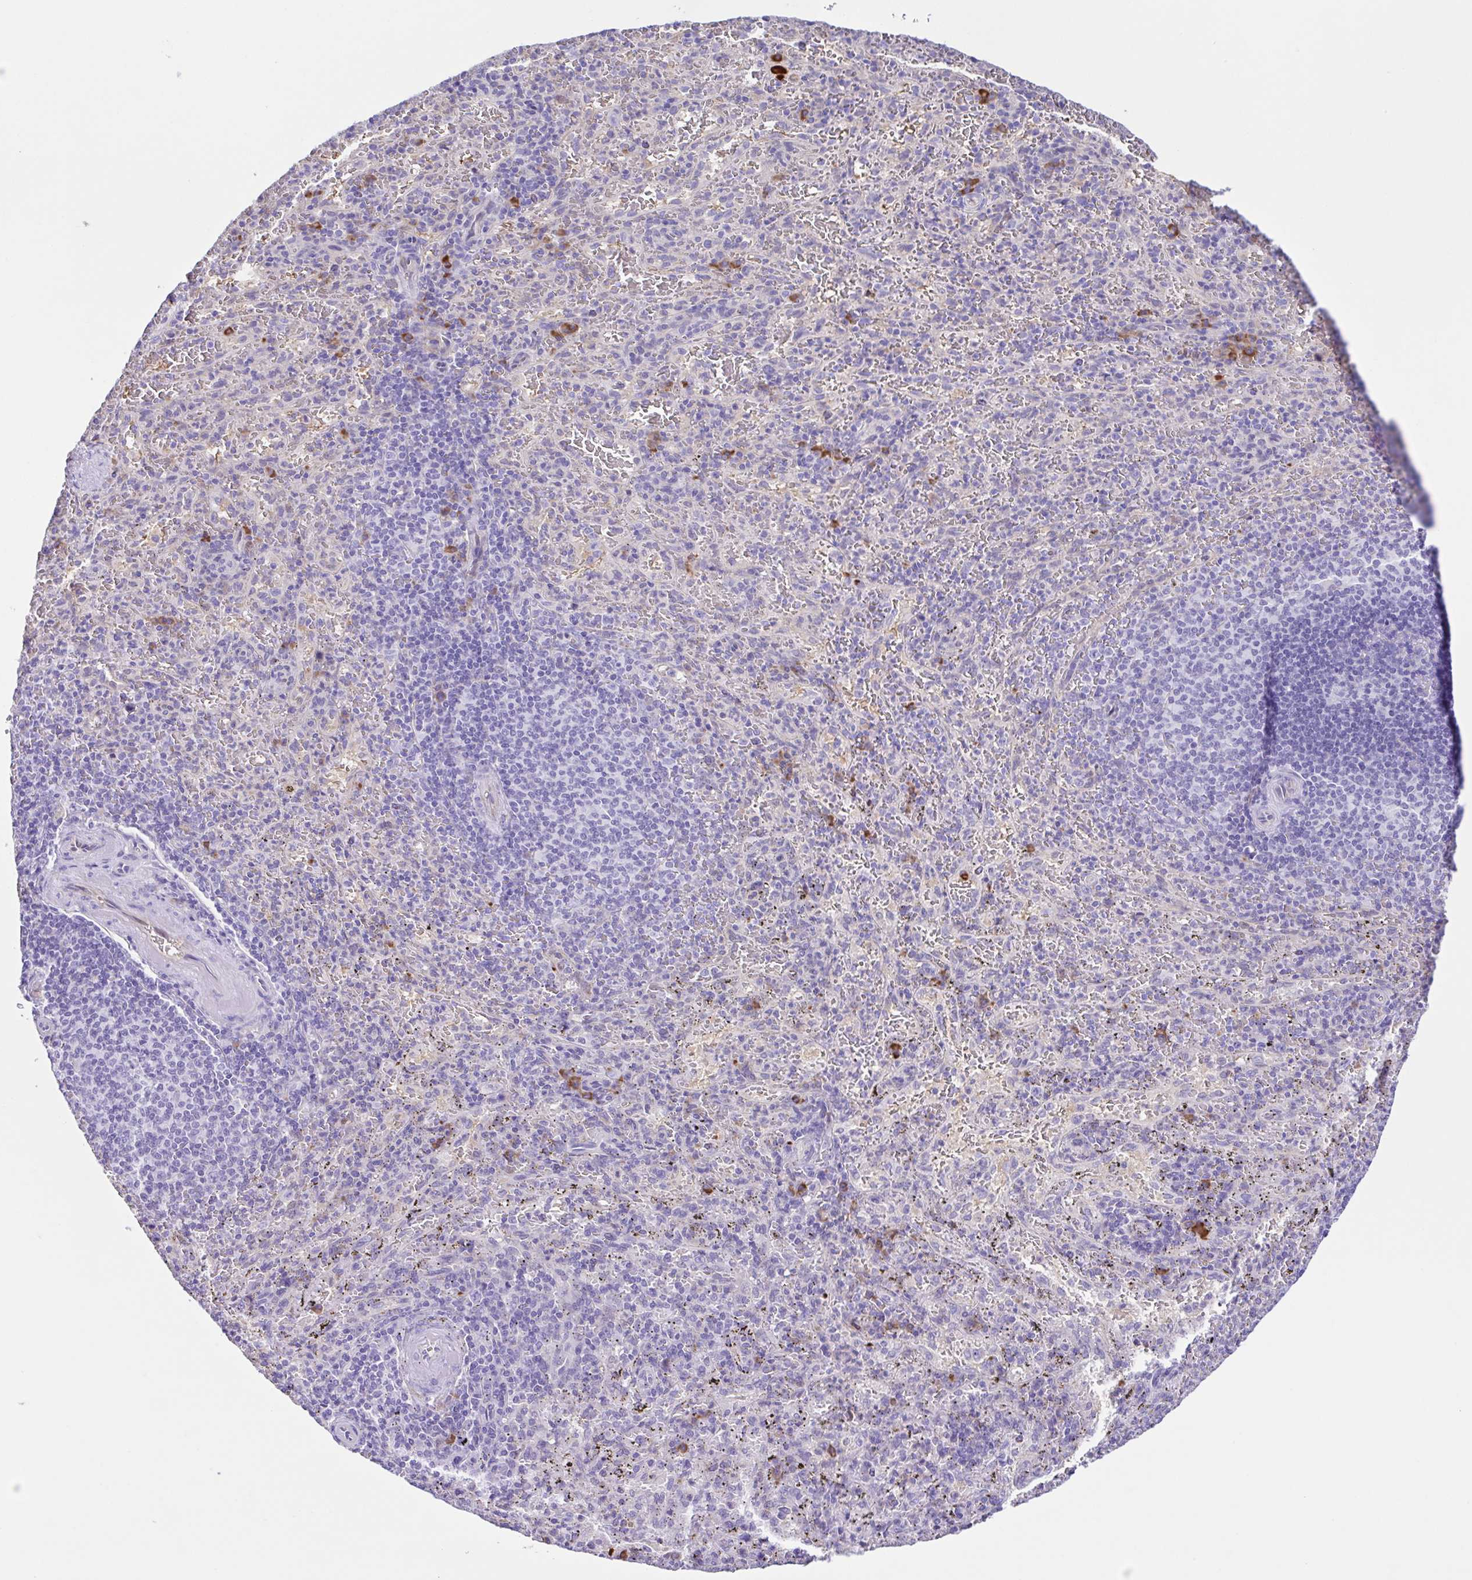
{"staining": {"intensity": "moderate", "quantity": "<25%", "location": "cytoplasmic/membranous"}, "tissue": "spleen", "cell_type": "Cells in red pulp", "image_type": "normal", "snomed": [{"axis": "morphology", "description": "Normal tissue, NOS"}, {"axis": "topography", "description": "Spleen"}], "caption": "IHC image of normal spleen: spleen stained using immunohistochemistry (IHC) demonstrates low levels of moderate protein expression localized specifically in the cytoplasmic/membranous of cells in red pulp, appearing as a cytoplasmic/membranous brown color.", "gene": "GPR17", "patient": {"sex": "male", "age": 57}}